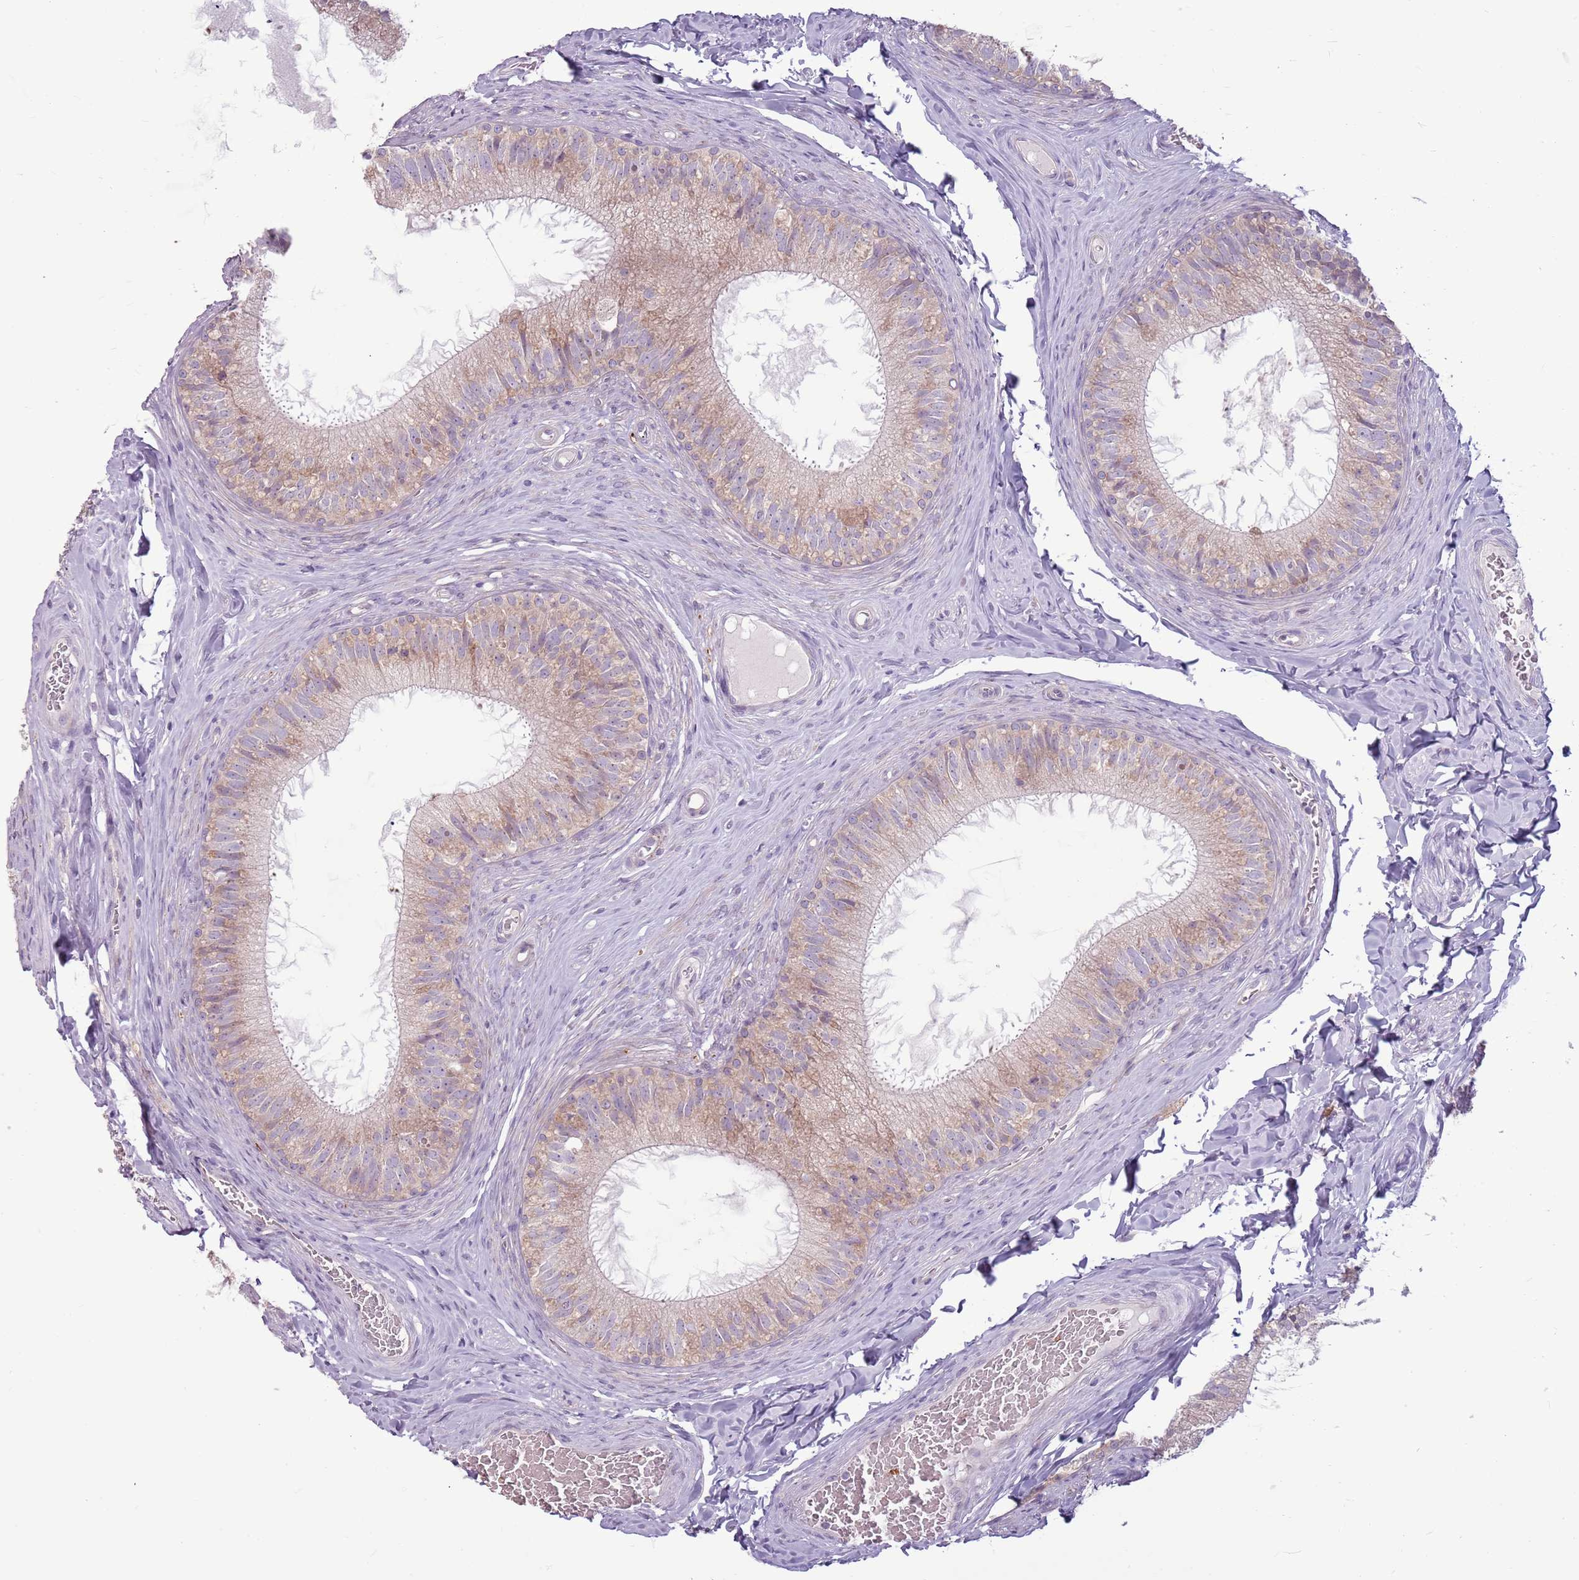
{"staining": {"intensity": "weak", "quantity": "25%-75%", "location": "cytoplasmic/membranous"}, "tissue": "epididymis", "cell_type": "Glandular cells", "image_type": "normal", "snomed": [{"axis": "morphology", "description": "Normal tissue, NOS"}, {"axis": "topography", "description": "Epididymis"}], "caption": "Immunohistochemical staining of unremarkable epididymis exhibits 25%-75% levels of weak cytoplasmic/membranous protein staining in approximately 25%-75% of glandular cells.", "gene": "HSPA14", "patient": {"sex": "male", "age": 34}}